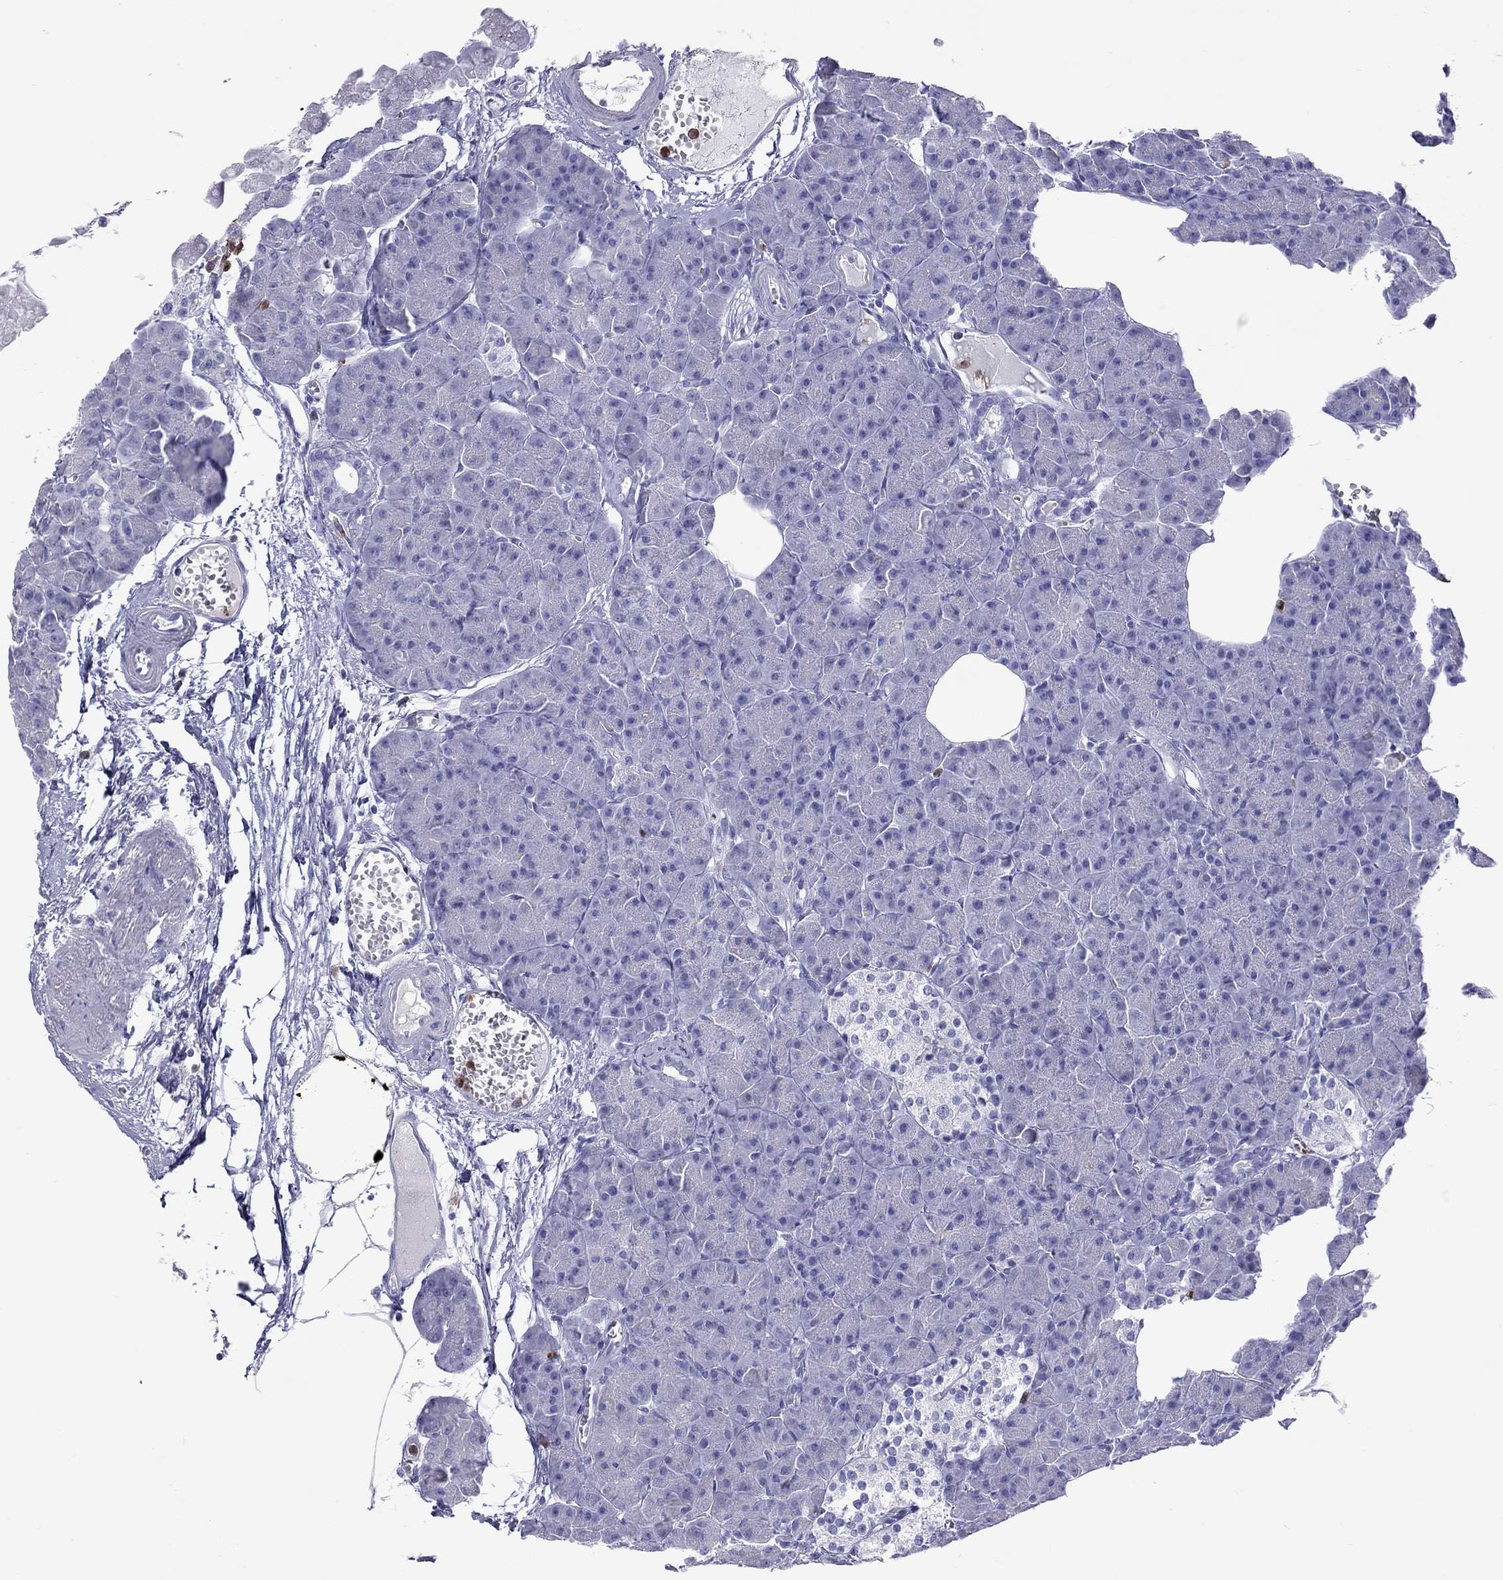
{"staining": {"intensity": "negative", "quantity": "none", "location": "none"}, "tissue": "pancreas", "cell_type": "Exocrine glandular cells", "image_type": "normal", "snomed": [{"axis": "morphology", "description": "Normal tissue, NOS"}, {"axis": "topography", "description": "Adipose tissue"}, {"axis": "topography", "description": "Pancreas"}, {"axis": "topography", "description": "Peripheral nerve tissue"}], "caption": "Immunohistochemical staining of benign human pancreas shows no significant positivity in exocrine glandular cells.", "gene": "SLAMF1", "patient": {"sex": "female", "age": 58}}